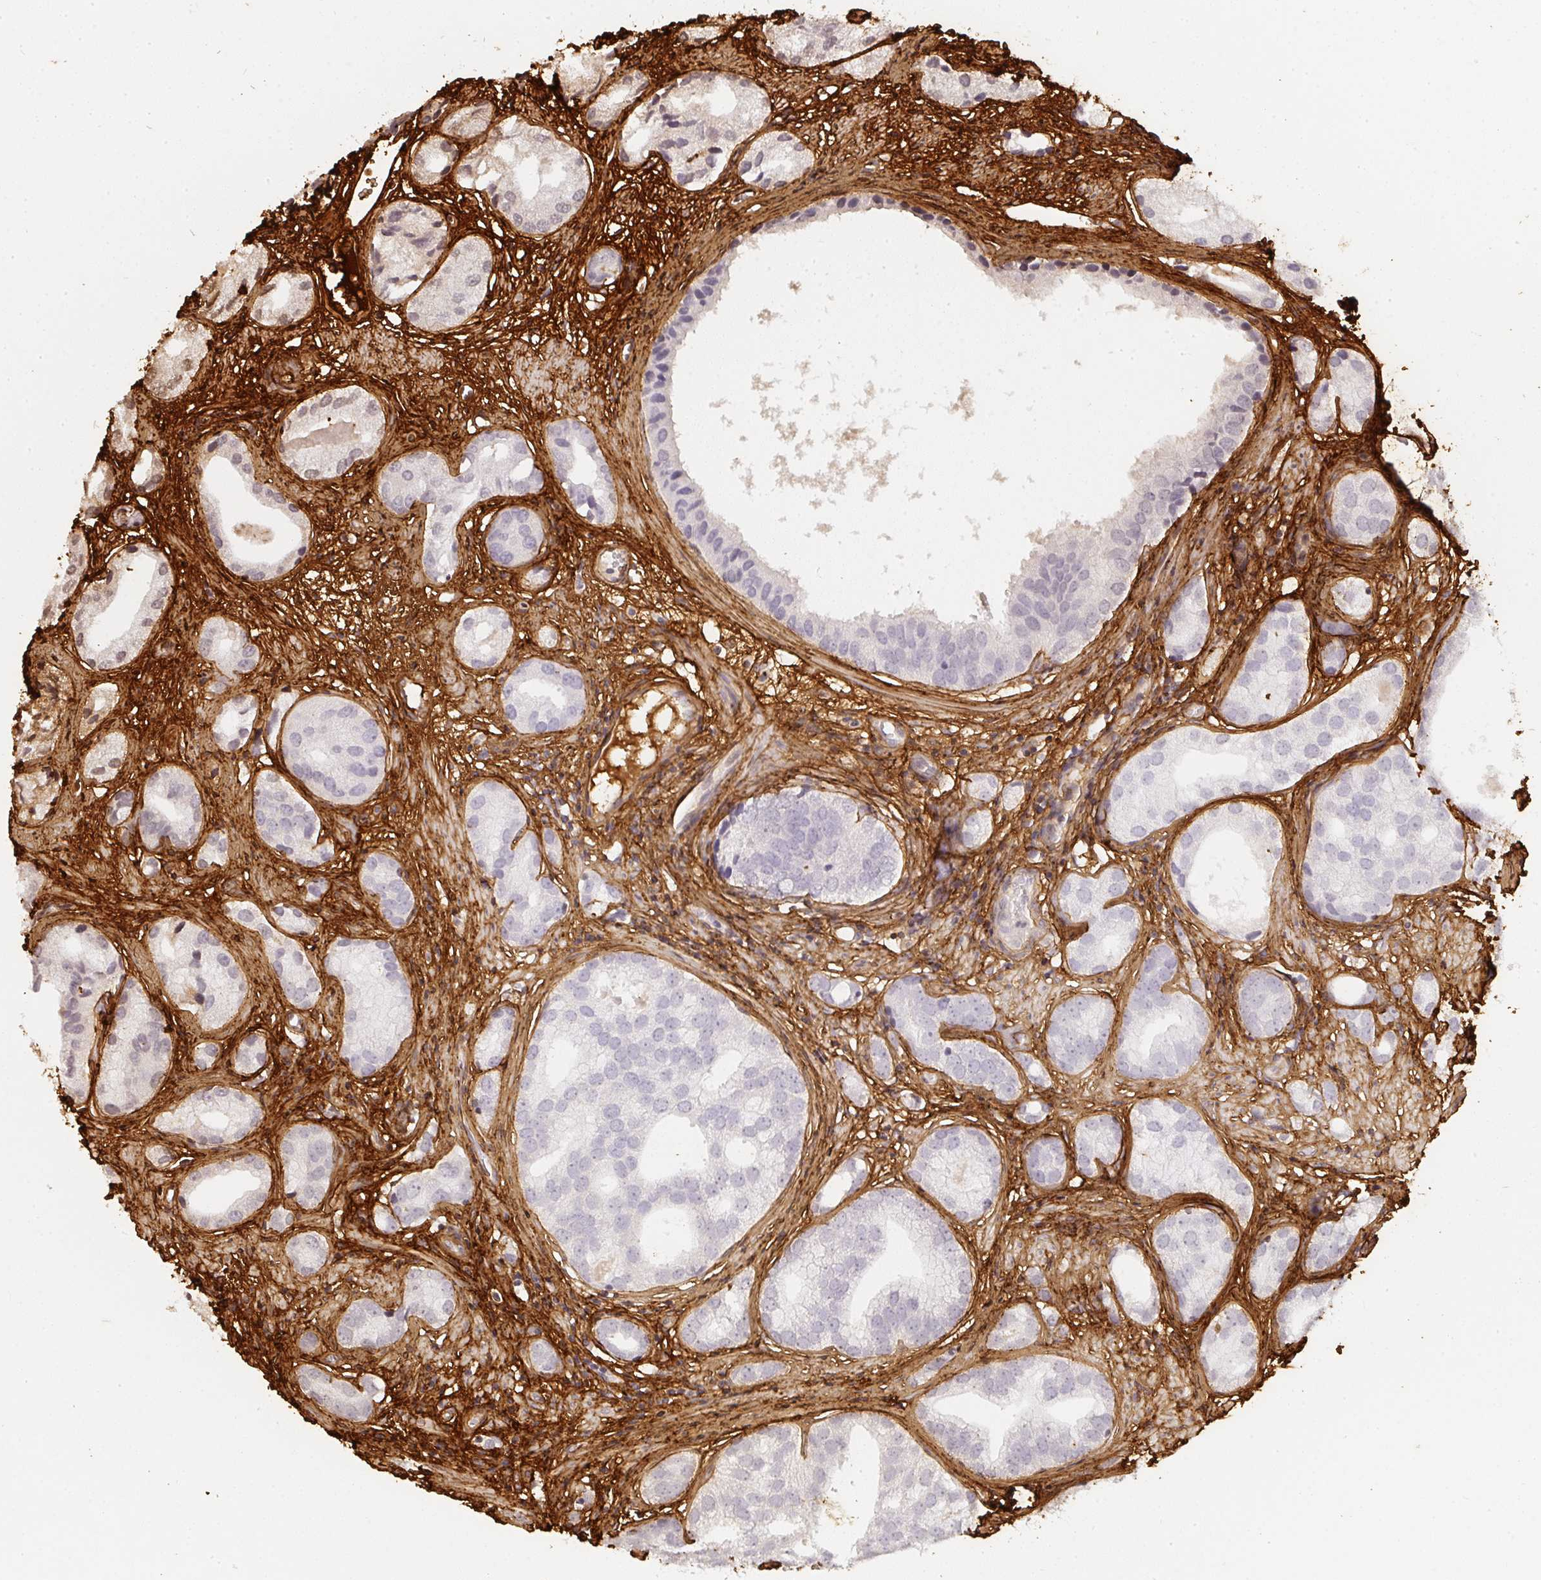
{"staining": {"intensity": "negative", "quantity": "none", "location": "none"}, "tissue": "prostate cancer", "cell_type": "Tumor cells", "image_type": "cancer", "snomed": [{"axis": "morphology", "description": "Adenocarcinoma, High grade"}, {"axis": "topography", "description": "Prostate"}], "caption": "A micrograph of human prostate high-grade adenocarcinoma is negative for staining in tumor cells.", "gene": "COL3A1", "patient": {"sex": "male", "age": 82}}